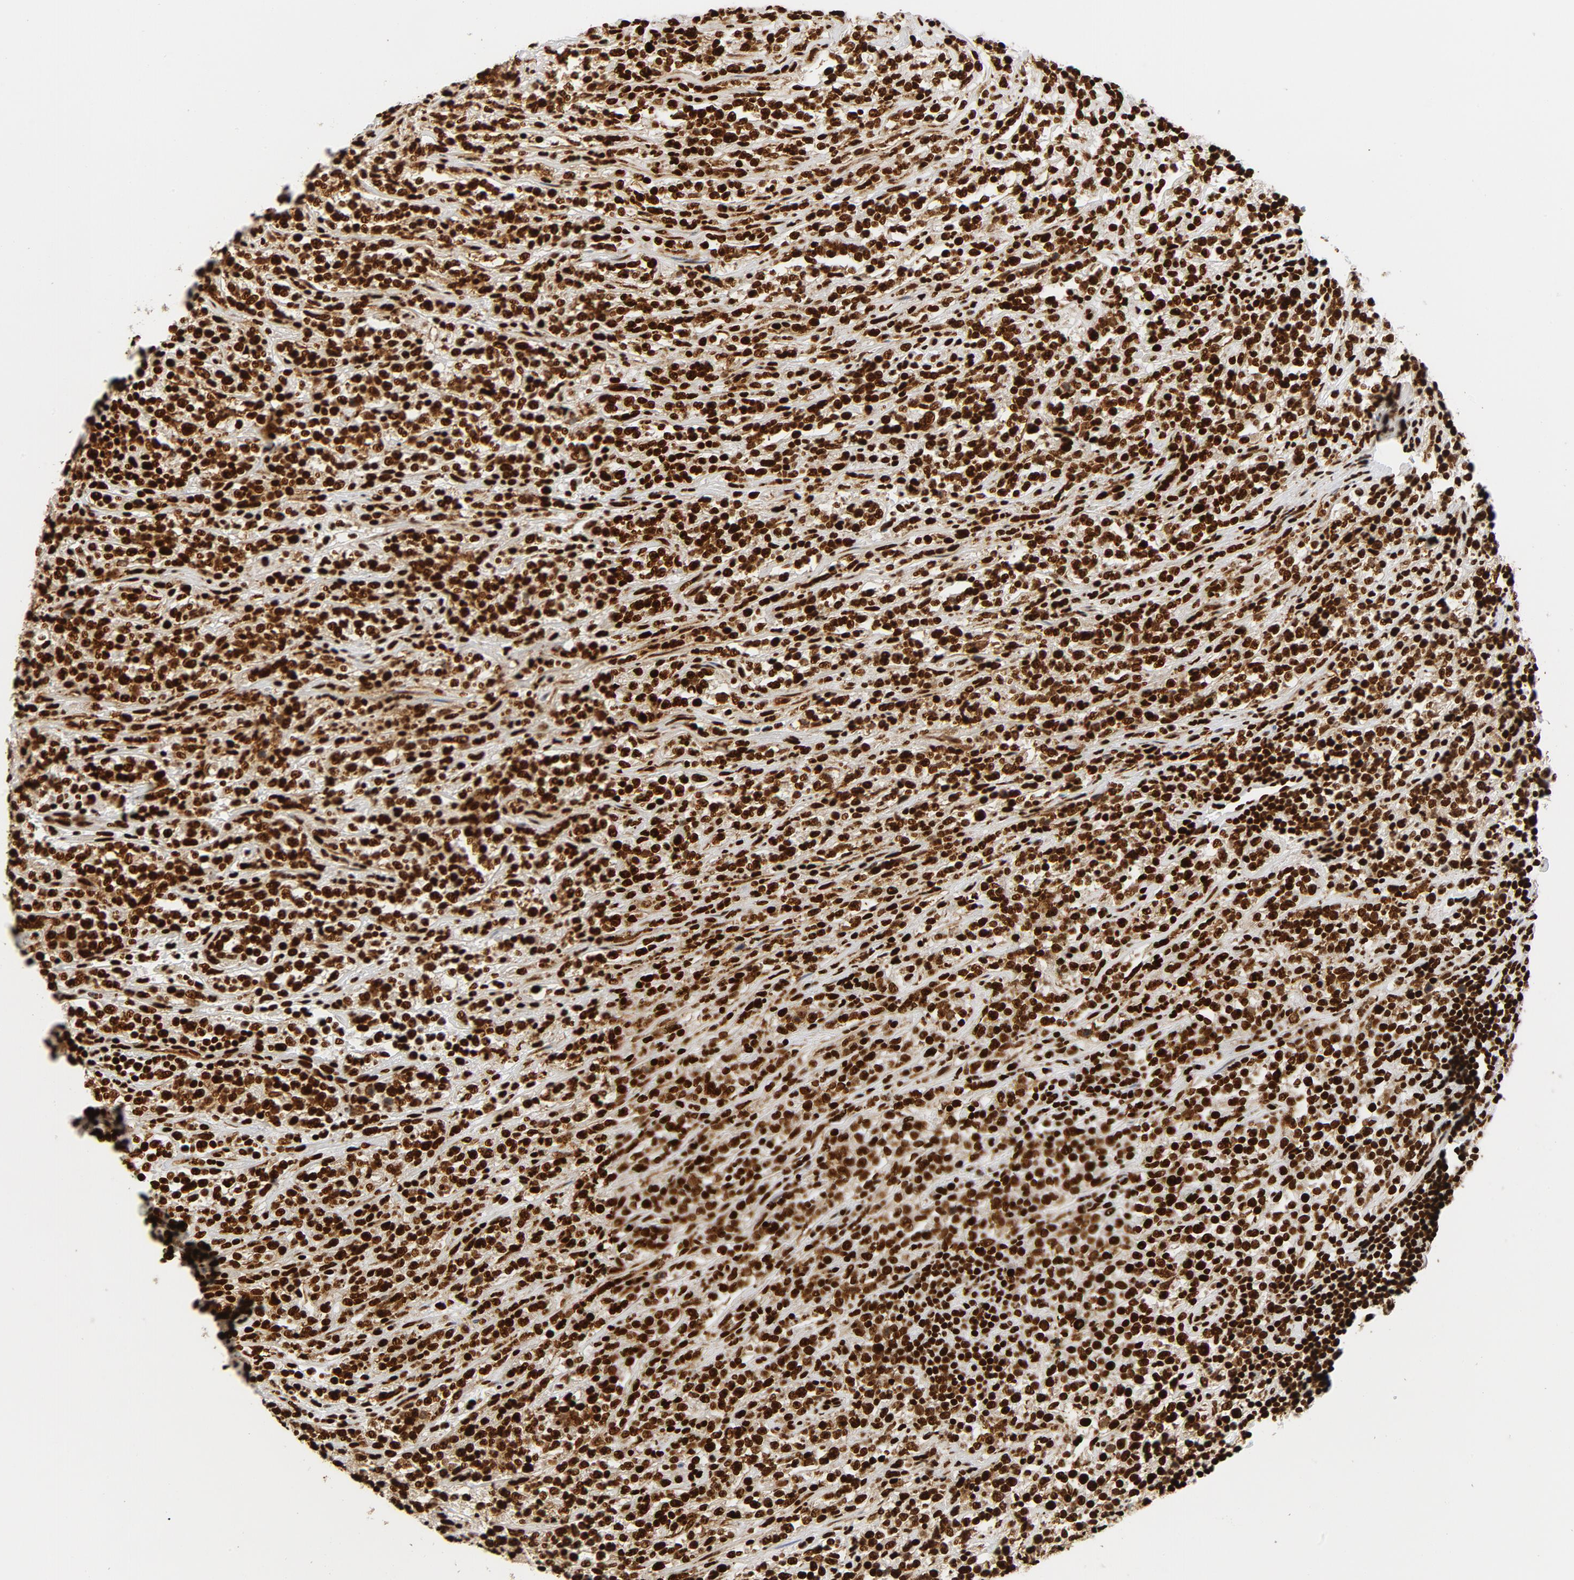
{"staining": {"intensity": "strong", "quantity": ">75%", "location": "nuclear"}, "tissue": "lymphoma", "cell_type": "Tumor cells", "image_type": "cancer", "snomed": [{"axis": "morphology", "description": "Malignant lymphoma, non-Hodgkin's type, High grade"}, {"axis": "topography", "description": "Soft tissue"}], "caption": "Strong nuclear expression is present in about >75% of tumor cells in high-grade malignant lymphoma, non-Hodgkin's type.", "gene": "XRCC6", "patient": {"sex": "male", "age": 18}}